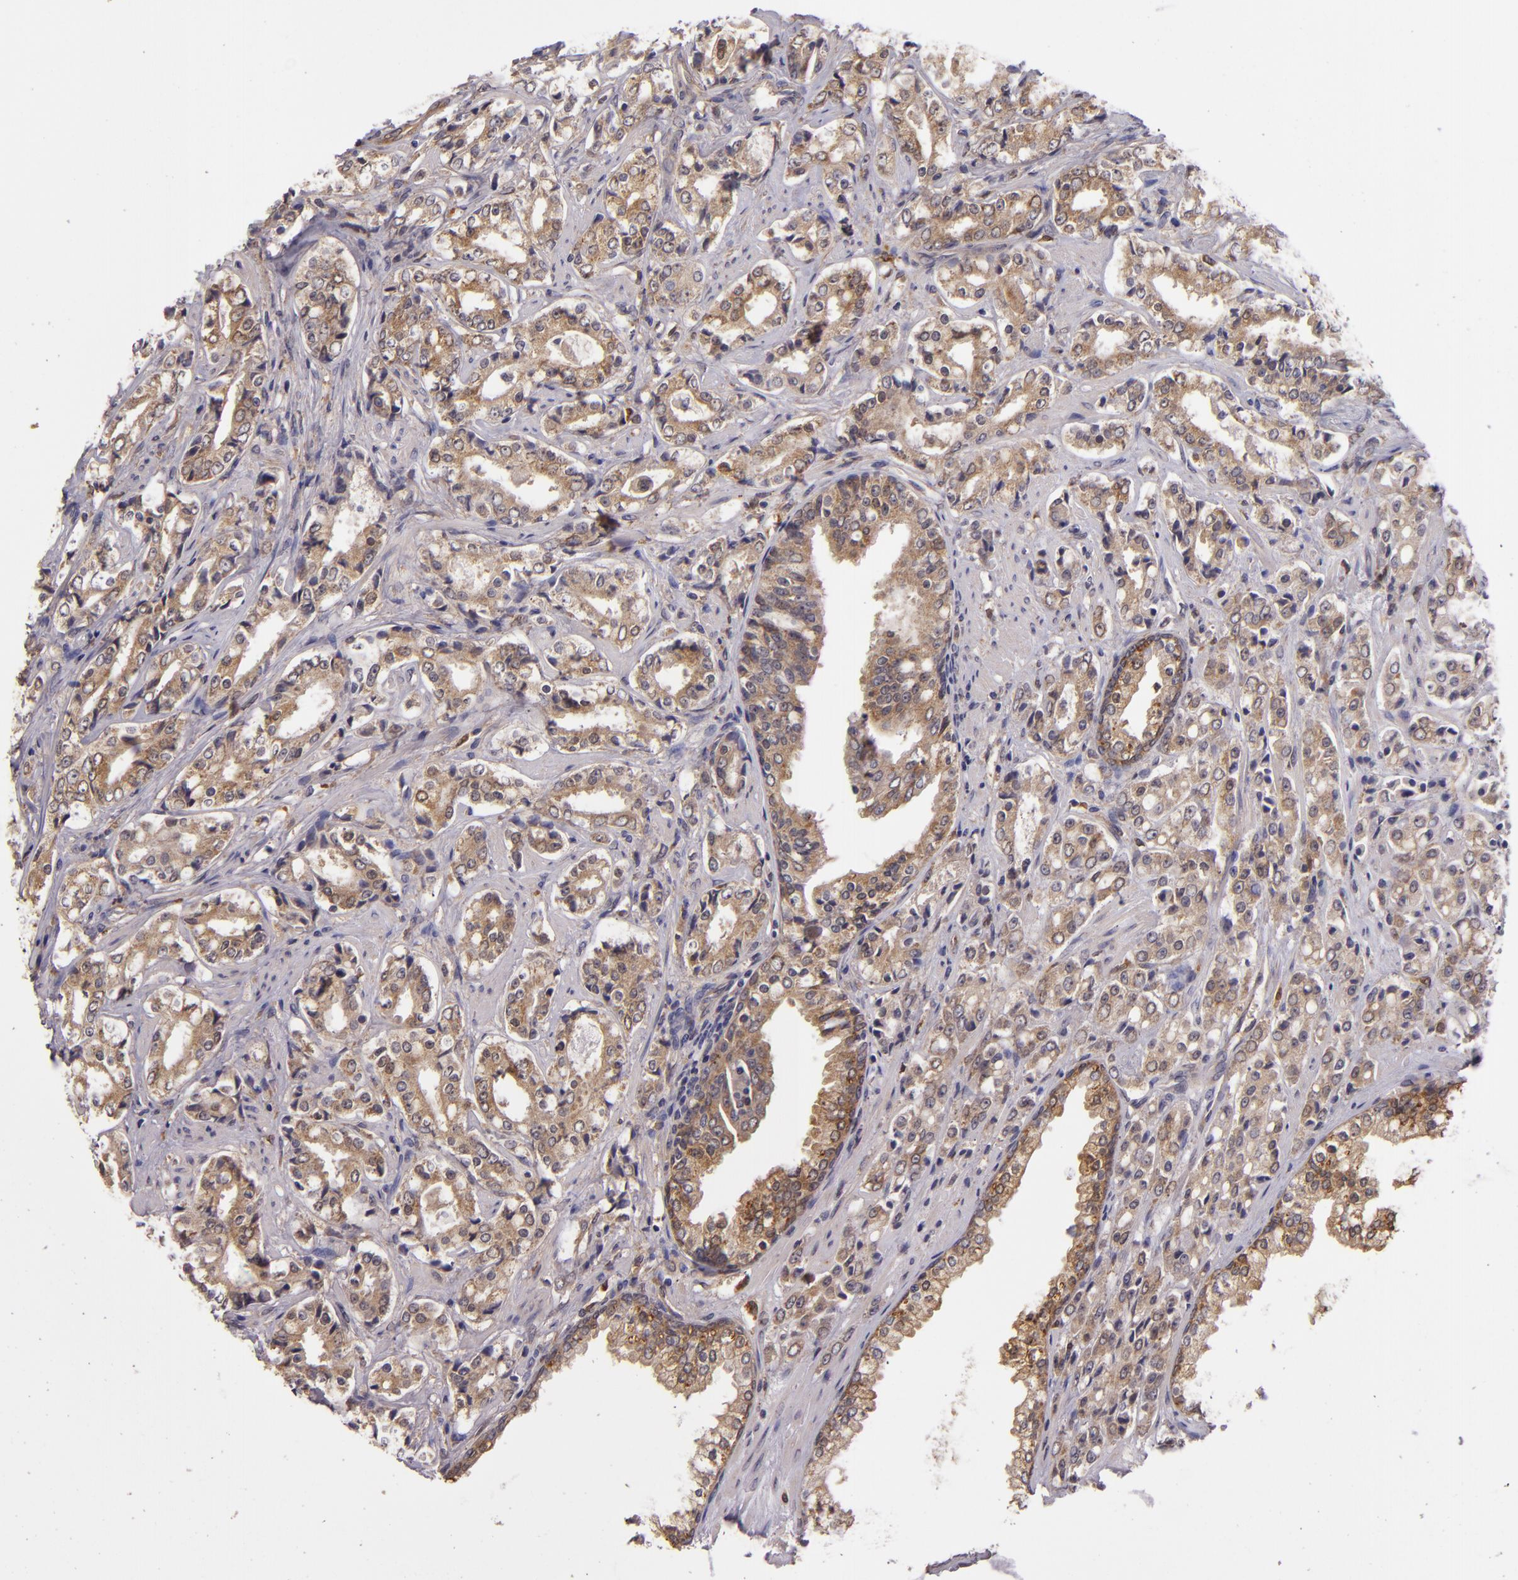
{"staining": {"intensity": "weak", "quantity": ">75%", "location": "cytoplasmic/membranous"}, "tissue": "prostate cancer", "cell_type": "Tumor cells", "image_type": "cancer", "snomed": [{"axis": "morphology", "description": "Adenocarcinoma, Medium grade"}, {"axis": "topography", "description": "Prostate"}], "caption": "Prostate medium-grade adenocarcinoma stained for a protein (brown) reveals weak cytoplasmic/membranous positive staining in approximately >75% of tumor cells.", "gene": "FHIT", "patient": {"sex": "male", "age": 60}}